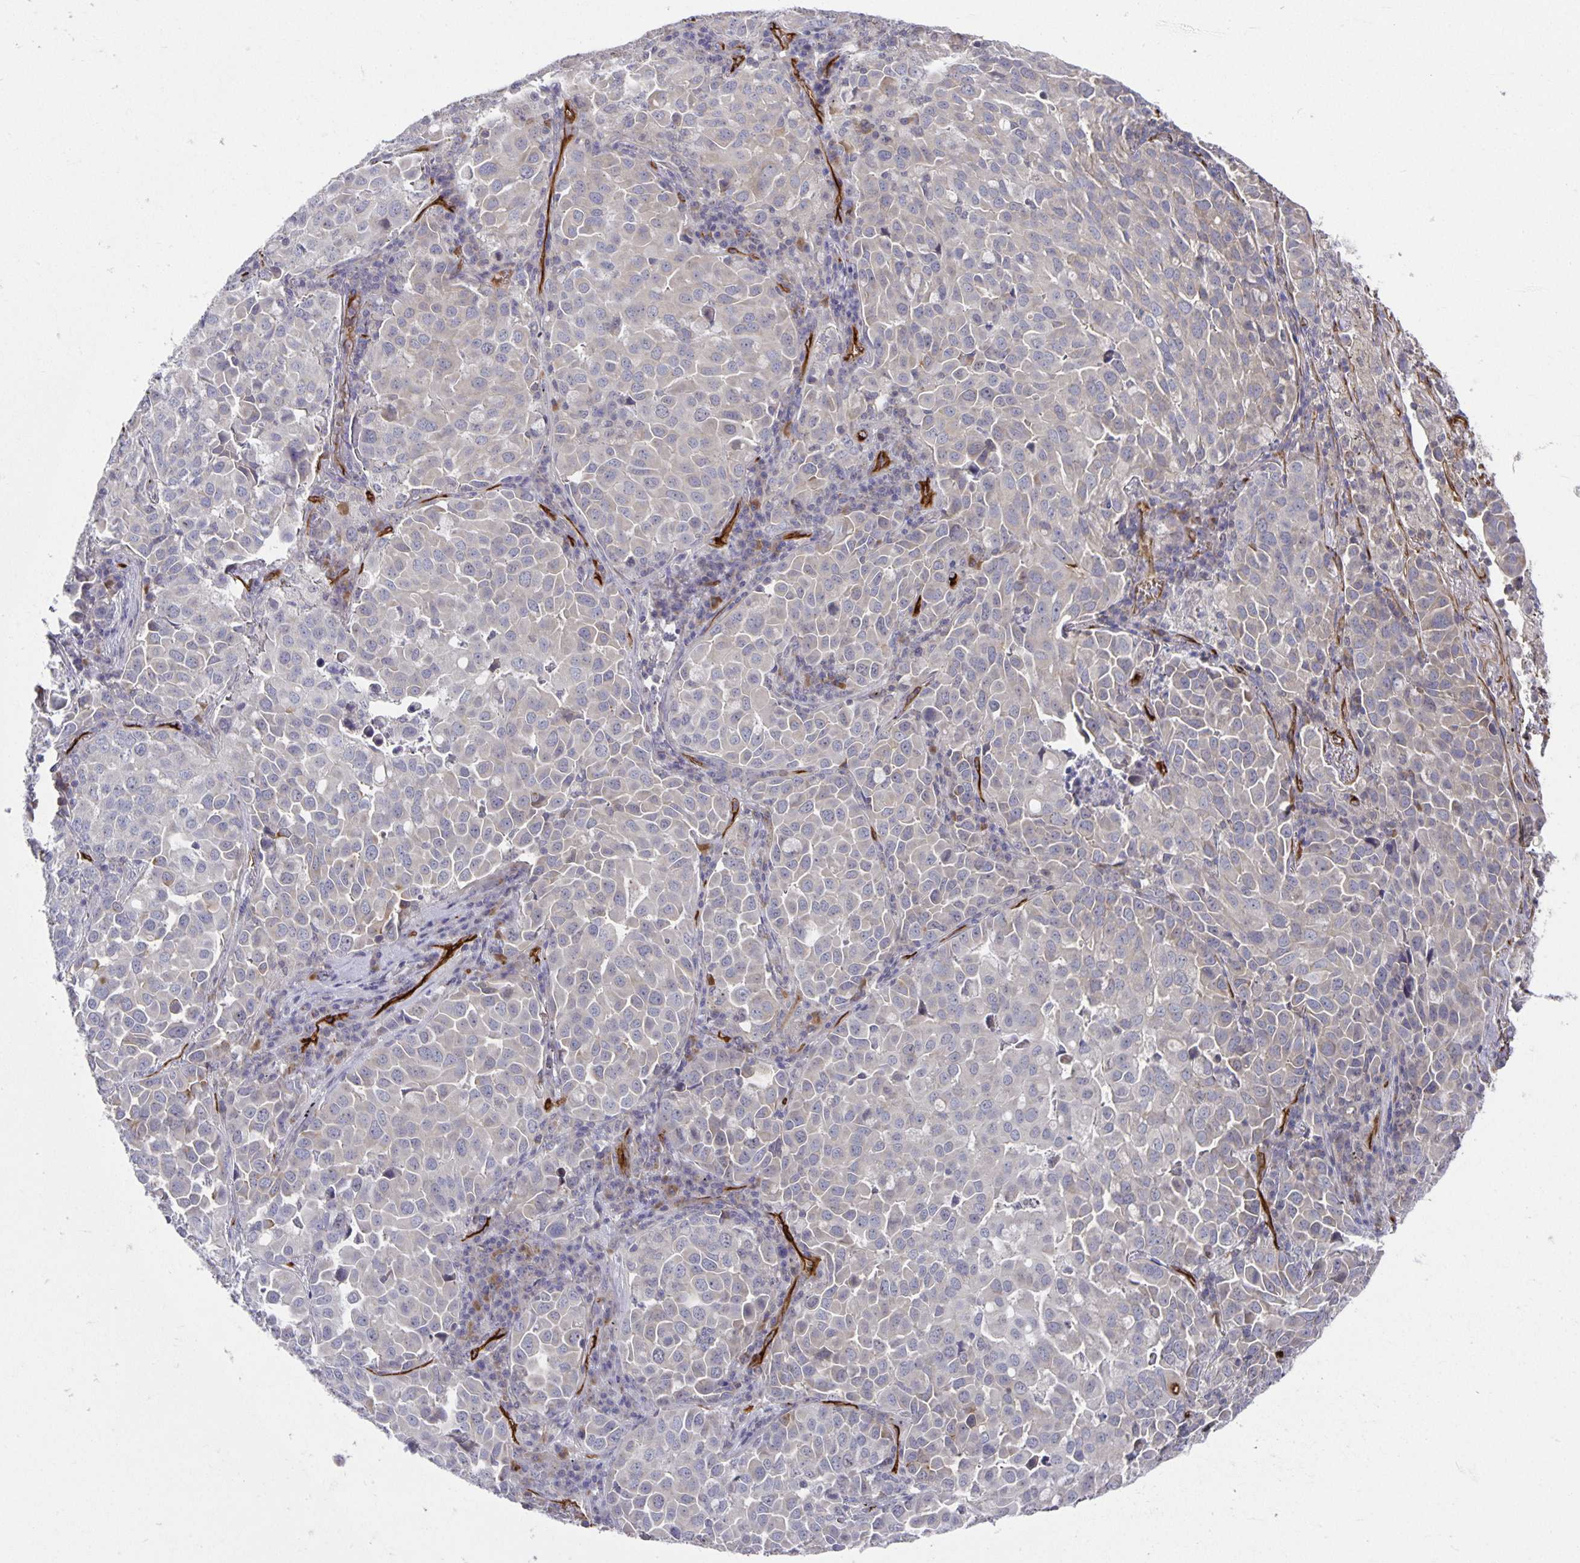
{"staining": {"intensity": "negative", "quantity": "none", "location": "none"}, "tissue": "lung cancer", "cell_type": "Tumor cells", "image_type": "cancer", "snomed": [{"axis": "morphology", "description": "Adenocarcinoma, NOS"}, {"axis": "morphology", "description": "Adenocarcinoma, metastatic, NOS"}, {"axis": "topography", "description": "Lymph node"}, {"axis": "topography", "description": "Lung"}], "caption": "Immunohistochemistry (IHC) image of adenocarcinoma (lung) stained for a protein (brown), which displays no staining in tumor cells. (DAB immunohistochemistry visualized using brightfield microscopy, high magnification).", "gene": "PODXL", "patient": {"sex": "female", "age": 65}}